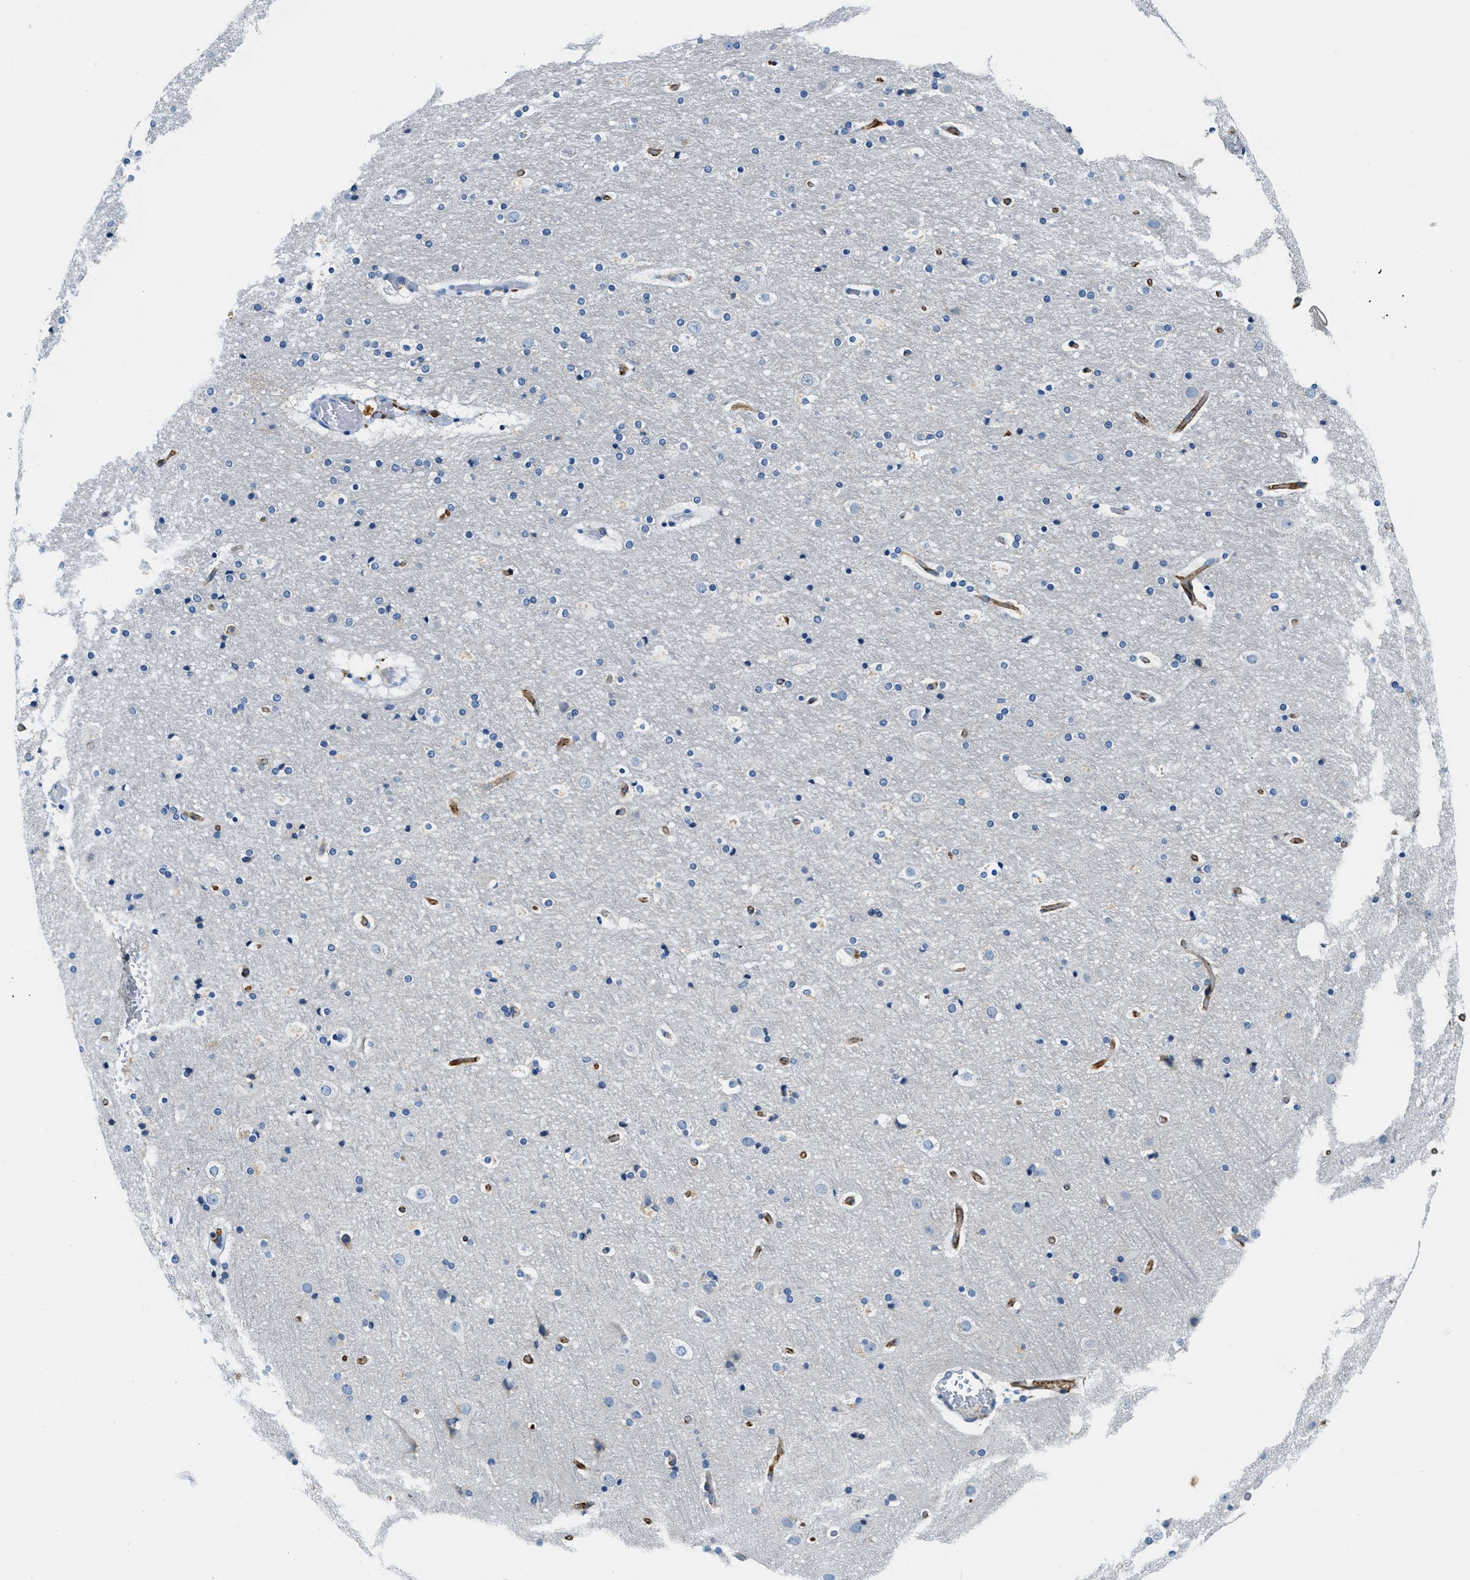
{"staining": {"intensity": "strong", "quantity": ">75%", "location": "cytoplasmic/membranous"}, "tissue": "cerebral cortex", "cell_type": "Endothelial cells", "image_type": "normal", "snomed": [{"axis": "morphology", "description": "Normal tissue, NOS"}, {"axis": "topography", "description": "Cerebral cortex"}], "caption": "Brown immunohistochemical staining in unremarkable human cerebral cortex exhibits strong cytoplasmic/membranous positivity in approximately >75% of endothelial cells. The staining is performed using DAB (3,3'-diaminobenzidine) brown chromogen to label protein expression. The nuclei are counter-stained blue using hematoxylin.", "gene": "CA4", "patient": {"sex": "male", "age": 57}}